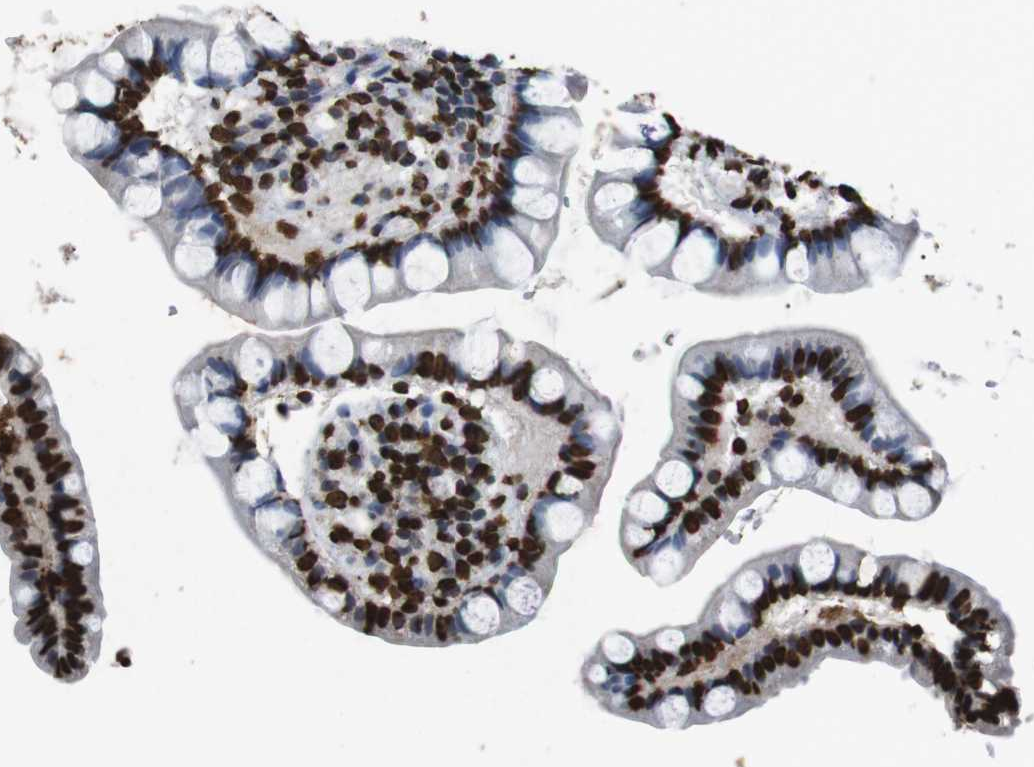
{"staining": {"intensity": "strong", "quantity": ">75%", "location": "nuclear"}, "tissue": "small intestine", "cell_type": "Glandular cells", "image_type": "normal", "snomed": [{"axis": "morphology", "description": "Normal tissue, NOS"}, {"axis": "topography", "description": "Small intestine"}], "caption": "Immunohistochemical staining of normal human small intestine displays strong nuclear protein staining in approximately >75% of glandular cells.", "gene": "MDM2", "patient": {"sex": "female", "age": 84}}